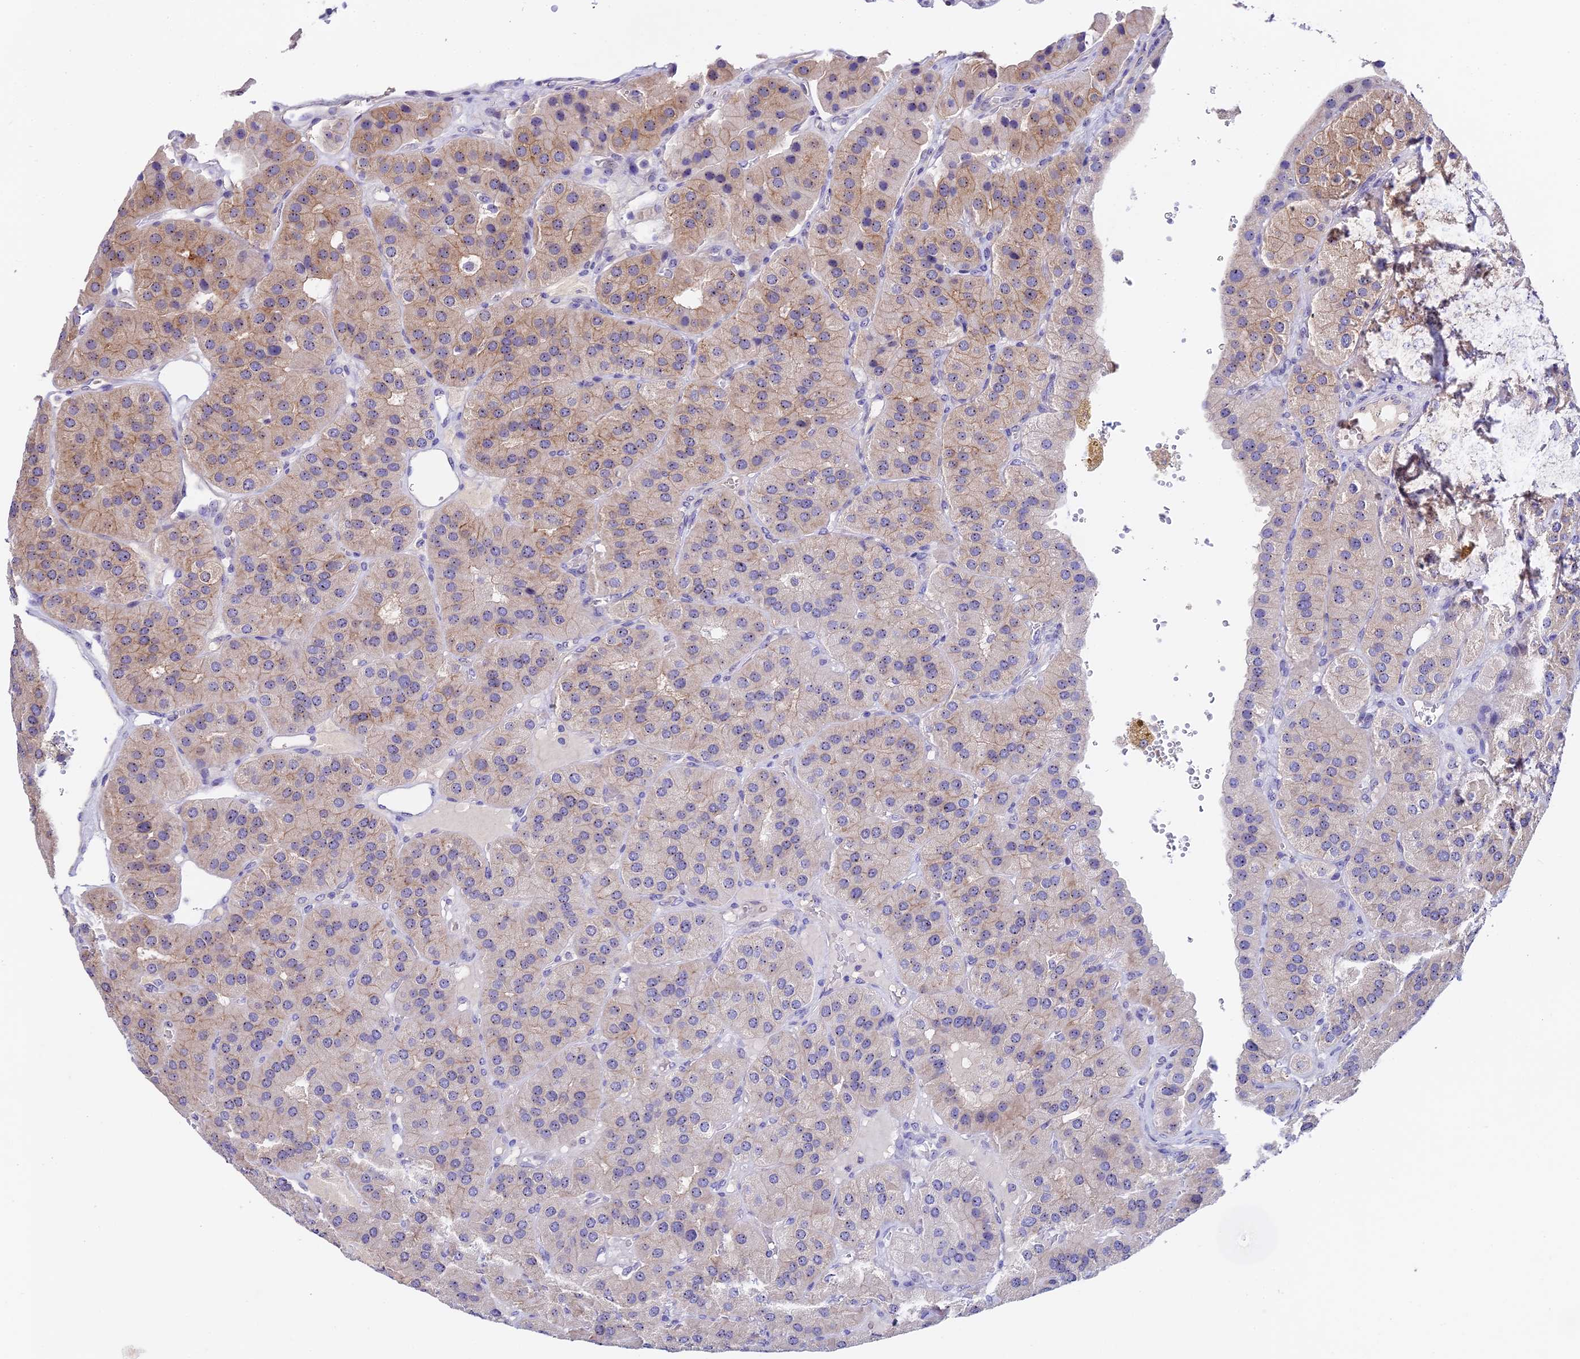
{"staining": {"intensity": "weak", "quantity": "<25%", "location": "cytoplasmic/membranous"}, "tissue": "parathyroid gland", "cell_type": "Glandular cells", "image_type": "normal", "snomed": [{"axis": "morphology", "description": "Normal tissue, NOS"}, {"axis": "morphology", "description": "Adenoma, NOS"}, {"axis": "topography", "description": "Parathyroid gland"}], "caption": "Protein analysis of benign parathyroid gland shows no significant positivity in glandular cells. (DAB (3,3'-diaminobenzidine) IHC visualized using brightfield microscopy, high magnification).", "gene": "DUSP29", "patient": {"sex": "female", "age": 86}}